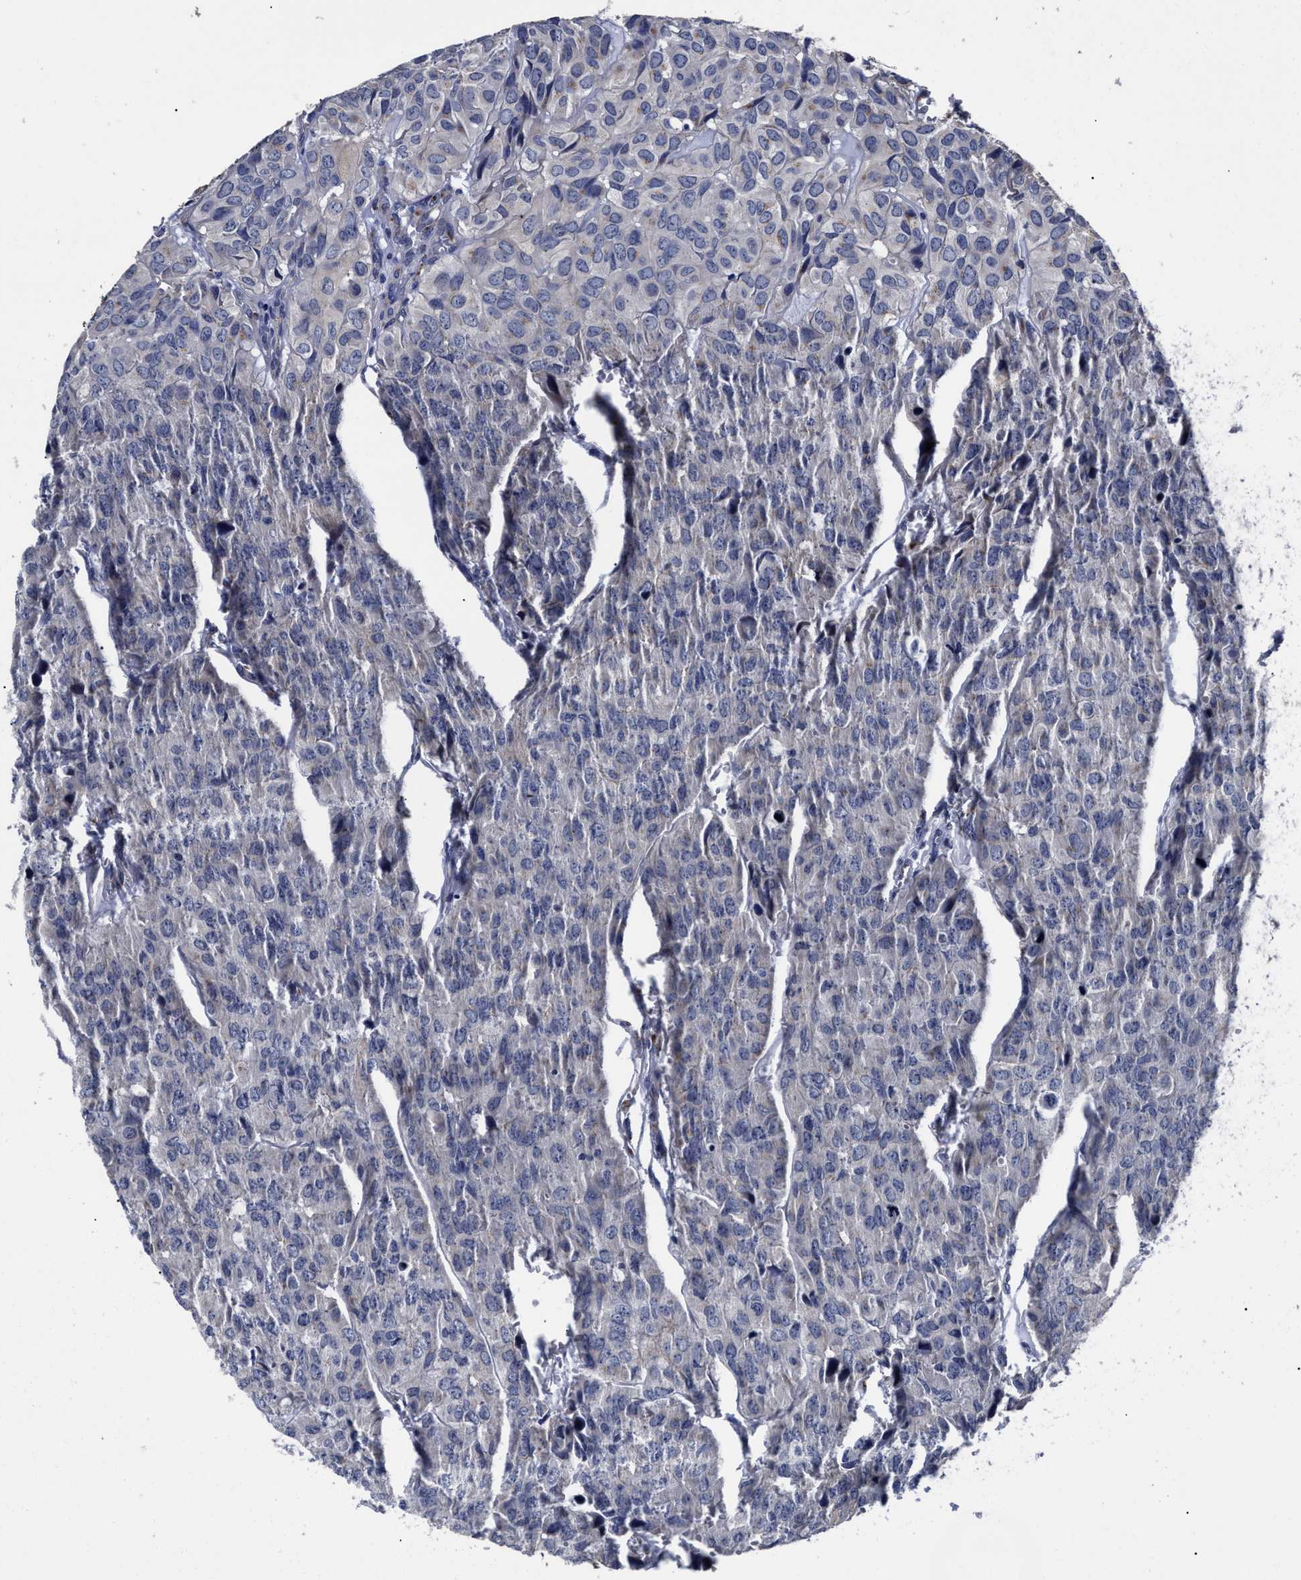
{"staining": {"intensity": "negative", "quantity": "none", "location": "none"}, "tissue": "head and neck cancer", "cell_type": "Tumor cells", "image_type": "cancer", "snomed": [{"axis": "morphology", "description": "Adenocarcinoma, NOS"}, {"axis": "topography", "description": "Salivary gland, NOS"}, {"axis": "topography", "description": "Head-Neck"}], "caption": "DAB immunohistochemical staining of adenocarcinoma (head and neck) exhibits no significant staining in tumor cells. (DAB (3,3'-diaminobenzidine) immunohistochemistry visualized using brightfield microscopy, high magnification).", "gene": "OLFML2A", "patient": {"sex": "female", "age": 76}}